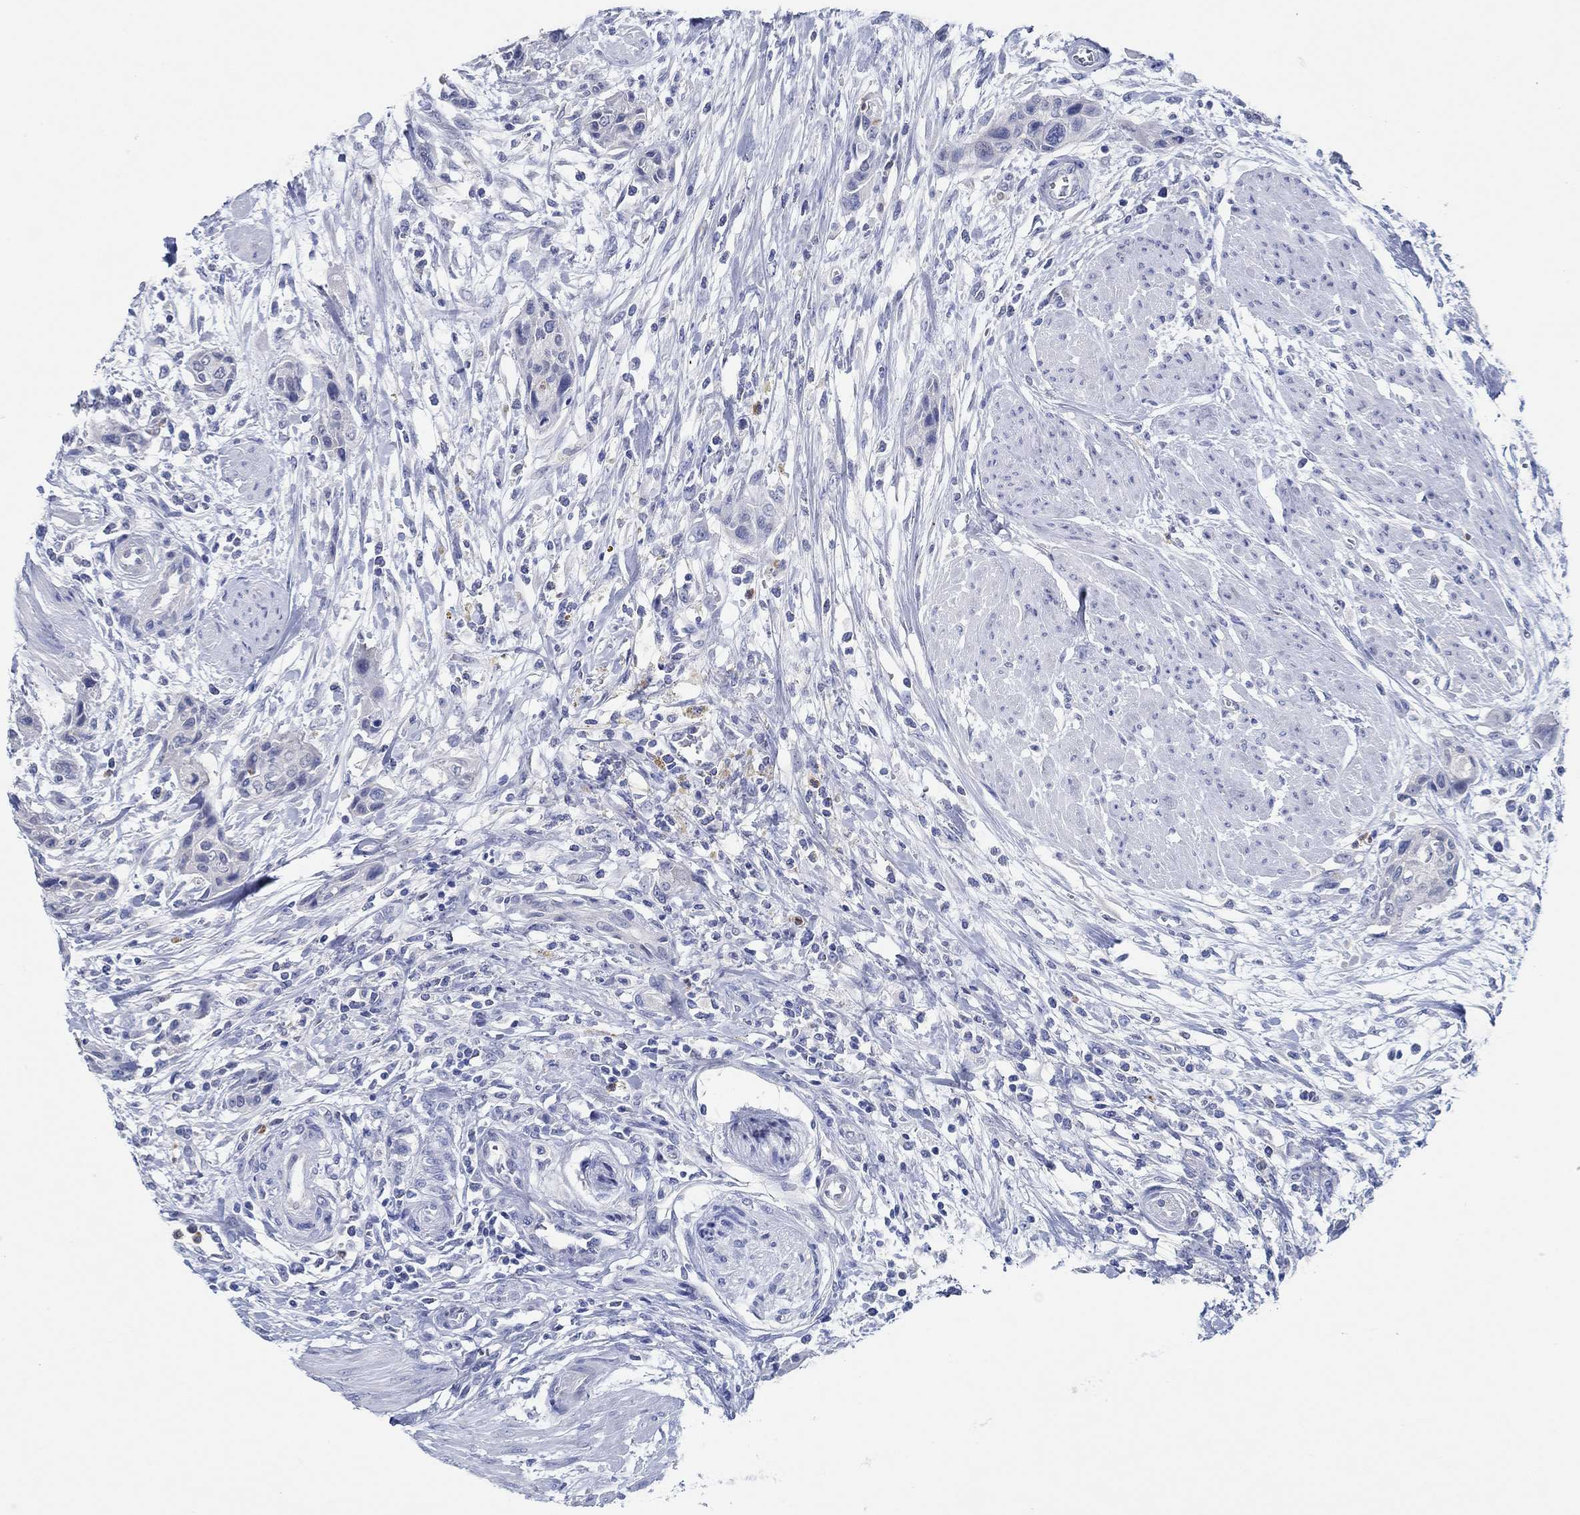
{"staining": {"intensity": "negative", "quantity": "none", "location": "none"}, "tissue": "urothelial cancer", "cell_type": "Tumor cells", "image_type": "cancer", "snomed": [{"axis": "morphology", "description": "Urothelial carcinoma, High grade"}, {"axis": "topography", "description": "Urinary bladder"}], "caption": "The immunohistochemistry (IHC) micrograph has no significant positivity in tumor cells of urothelial cancer tissue.", "gene": "ZNF671", "patient": {"sex": "male", "age": 35}}